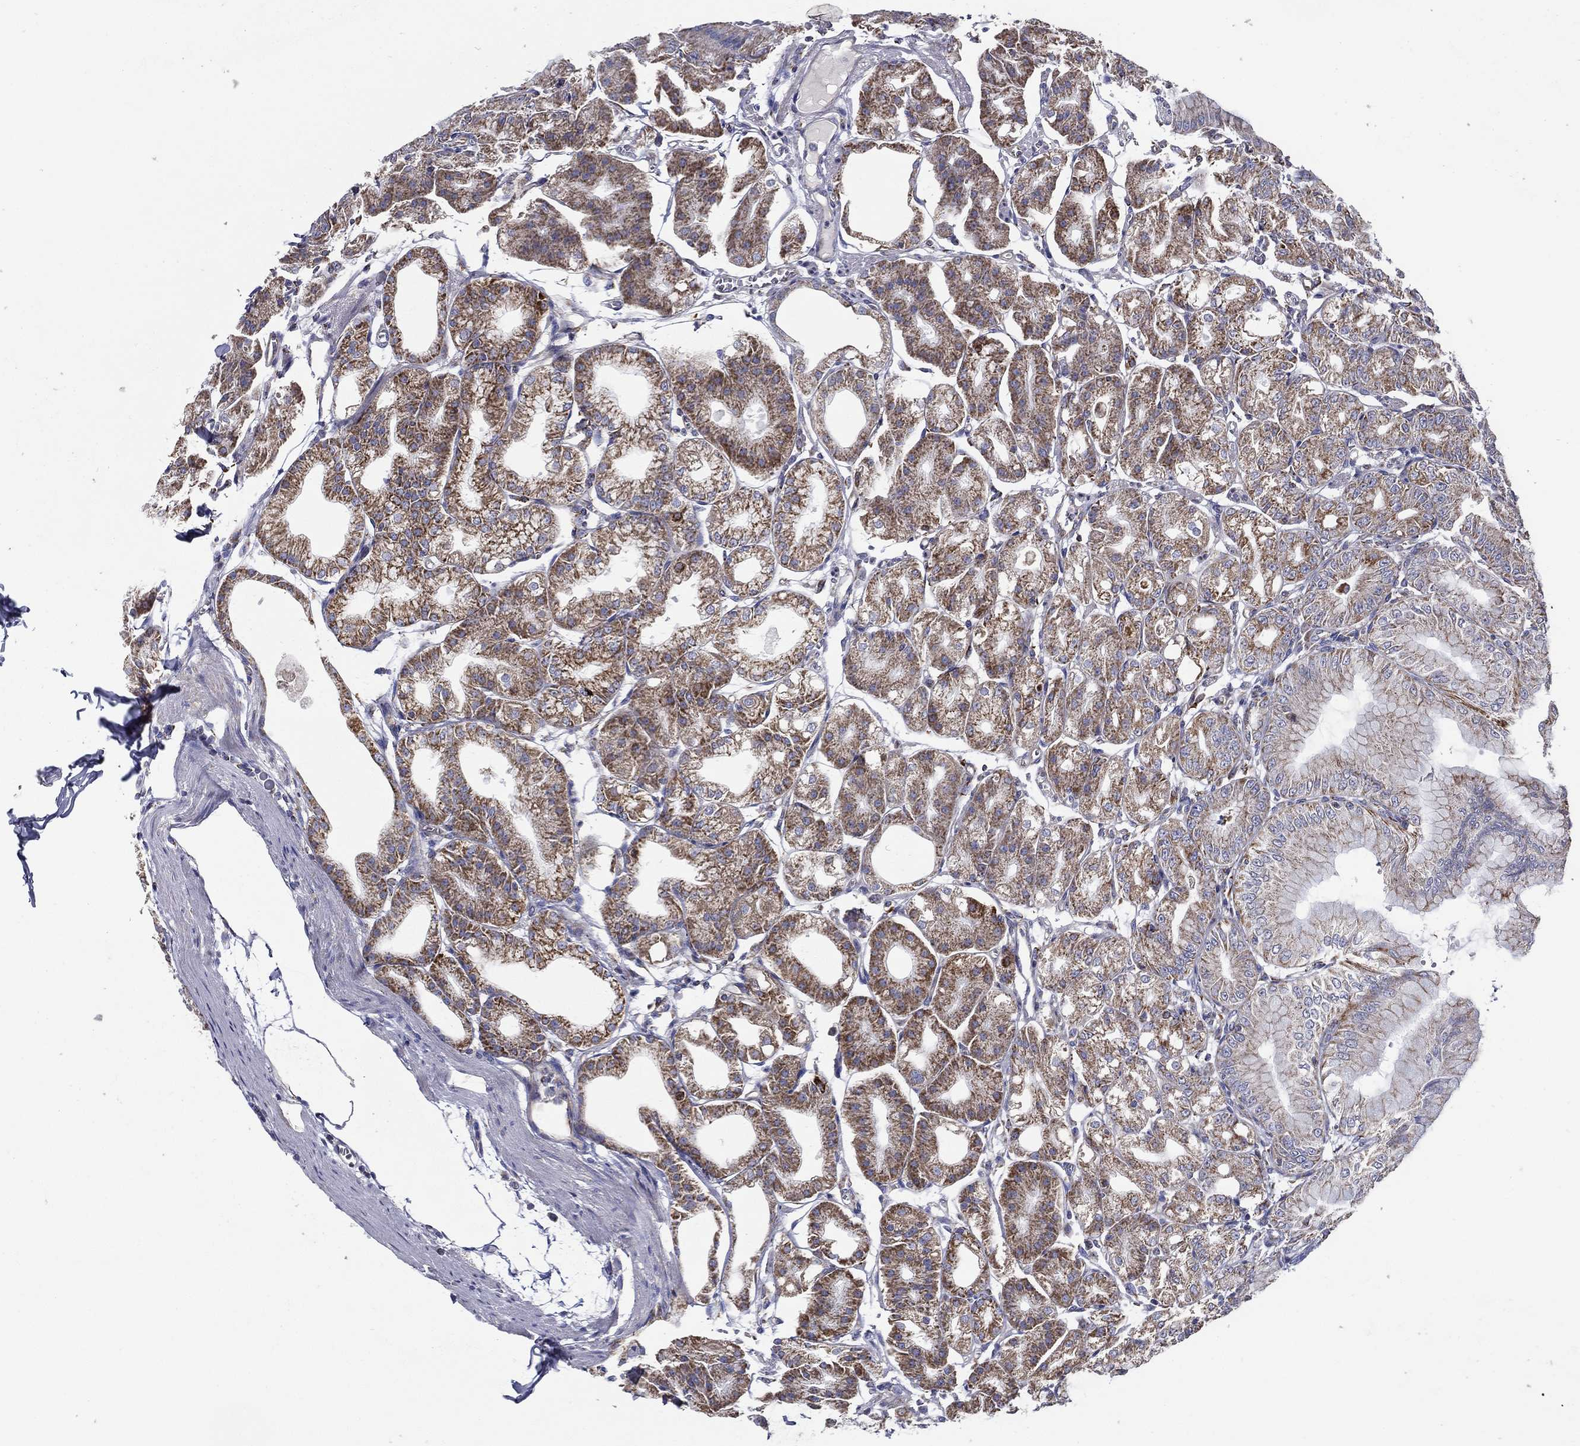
{"staining": {"intensity": "moderate", "quantity": "25%-75%", "location": "cytoplasmic/membranous"}, "tissue": "stomach", "cell_type": "Glandular cells", "image_type": "normal", "snomed": [{"axis": "morphology", "description": "Normal tissue, NOS"}, {"axis": "topography", "description": "Stomach"}], "caption": "Moderate cytoplasmic/membranous protein expression is appreciated in about 25%-75% of glandular cells in stomach.", "gene": "SFXN1", "patient": {"sex": "male", "age": 71}}